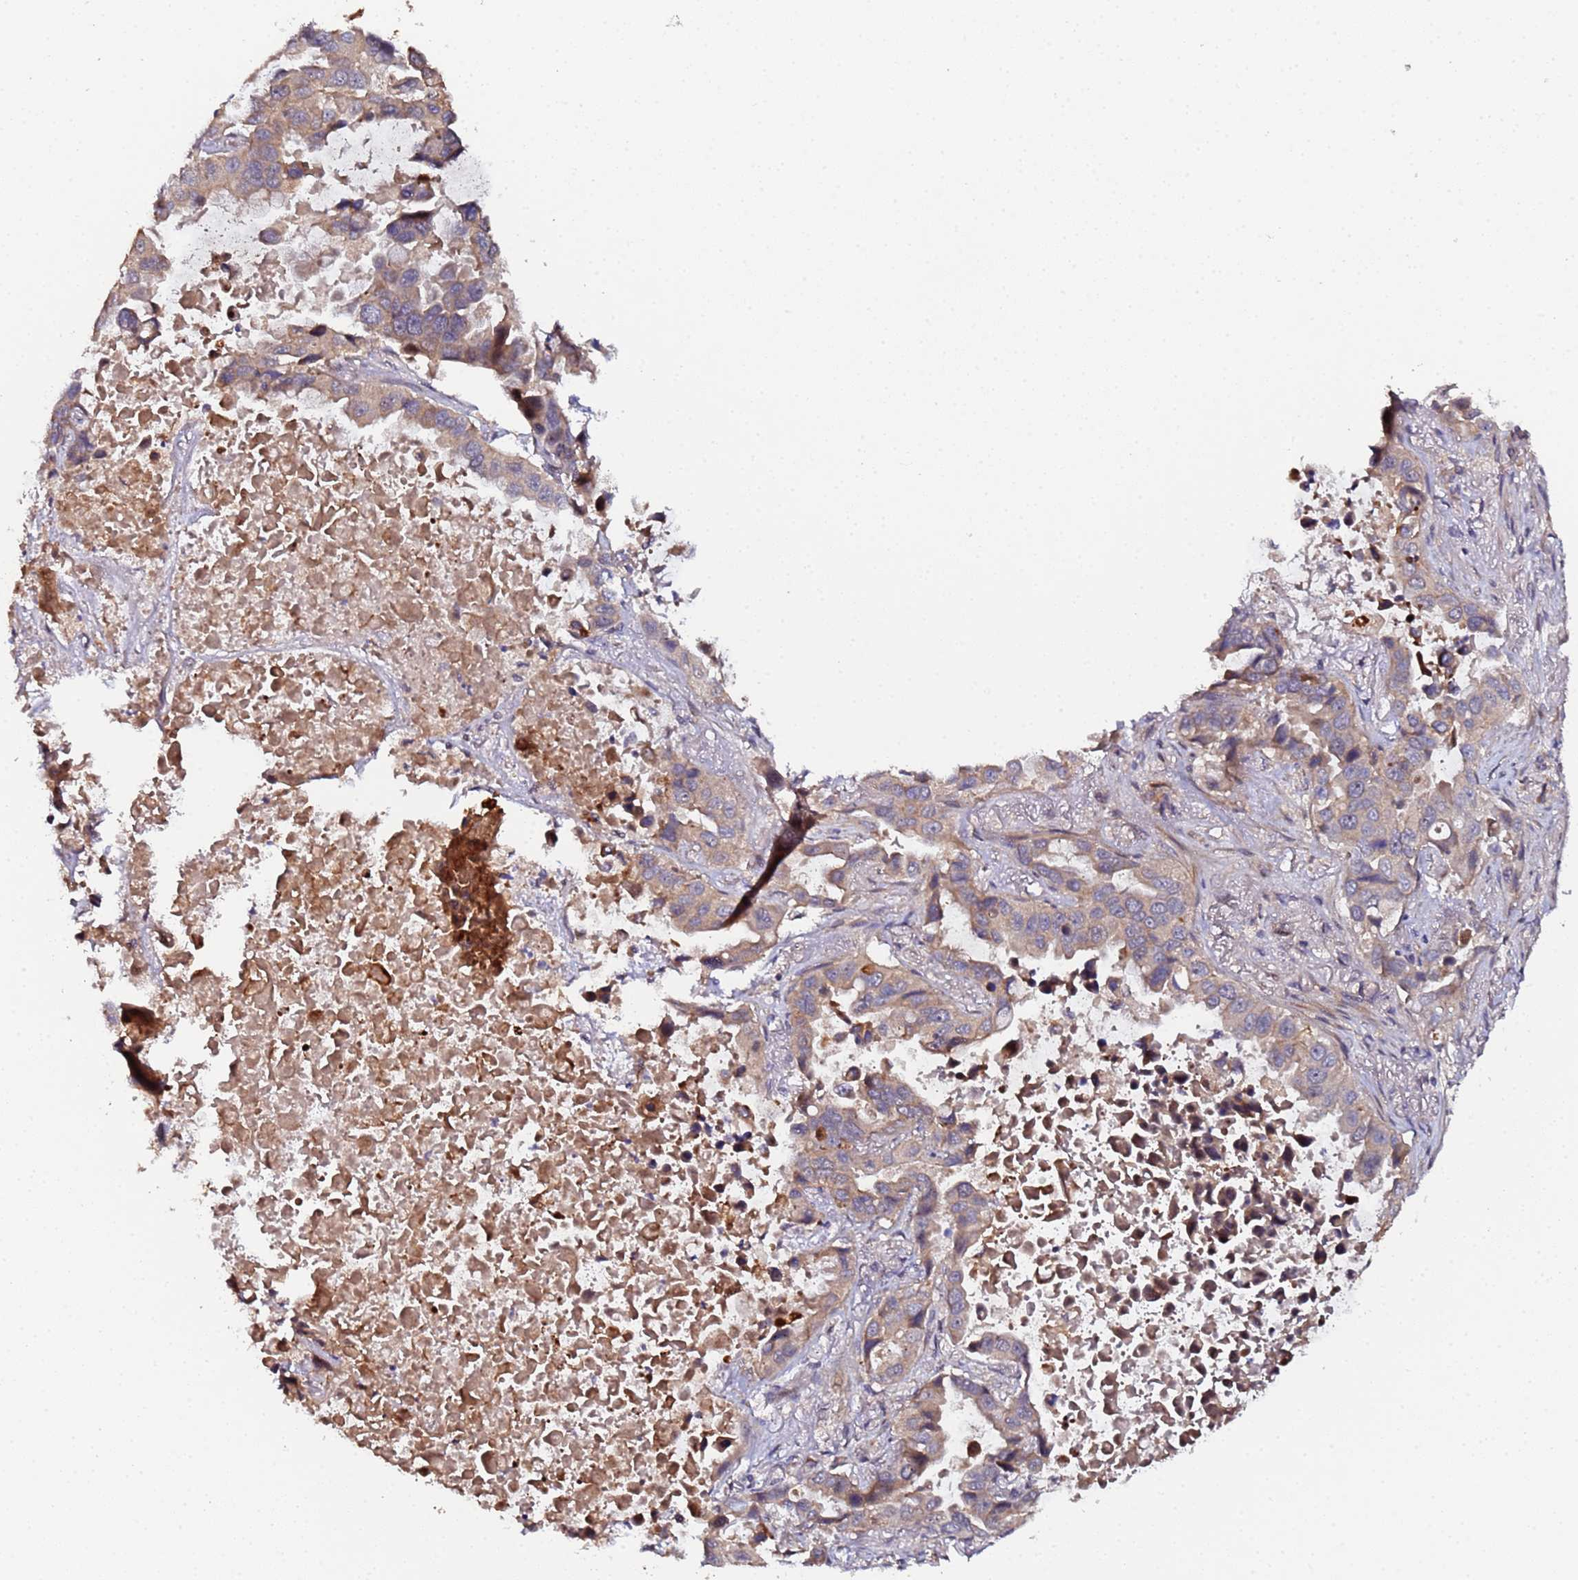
{"staining": {"intensity": "moderate", "quantity": "25%-75%", "location": "cytoplasmic/membranous"}, "tissue": "lung cancer", "cell_type": "Tumor cells", "image_type": "cancer", "snomed": [{"axis": "morphology", "description": "Adenocarcinoma, NOS"}, {"axis": "topography", "description": "Lung"}], "caption": "Immunohistochemical staining of lung adenocarcinoma reveals medium levels of moderate cytoplasmic/membranous expression in about 25%-75% of tumor cells.", "gene": "OSER1", "patient": {"sex": "male", "age": 64}}